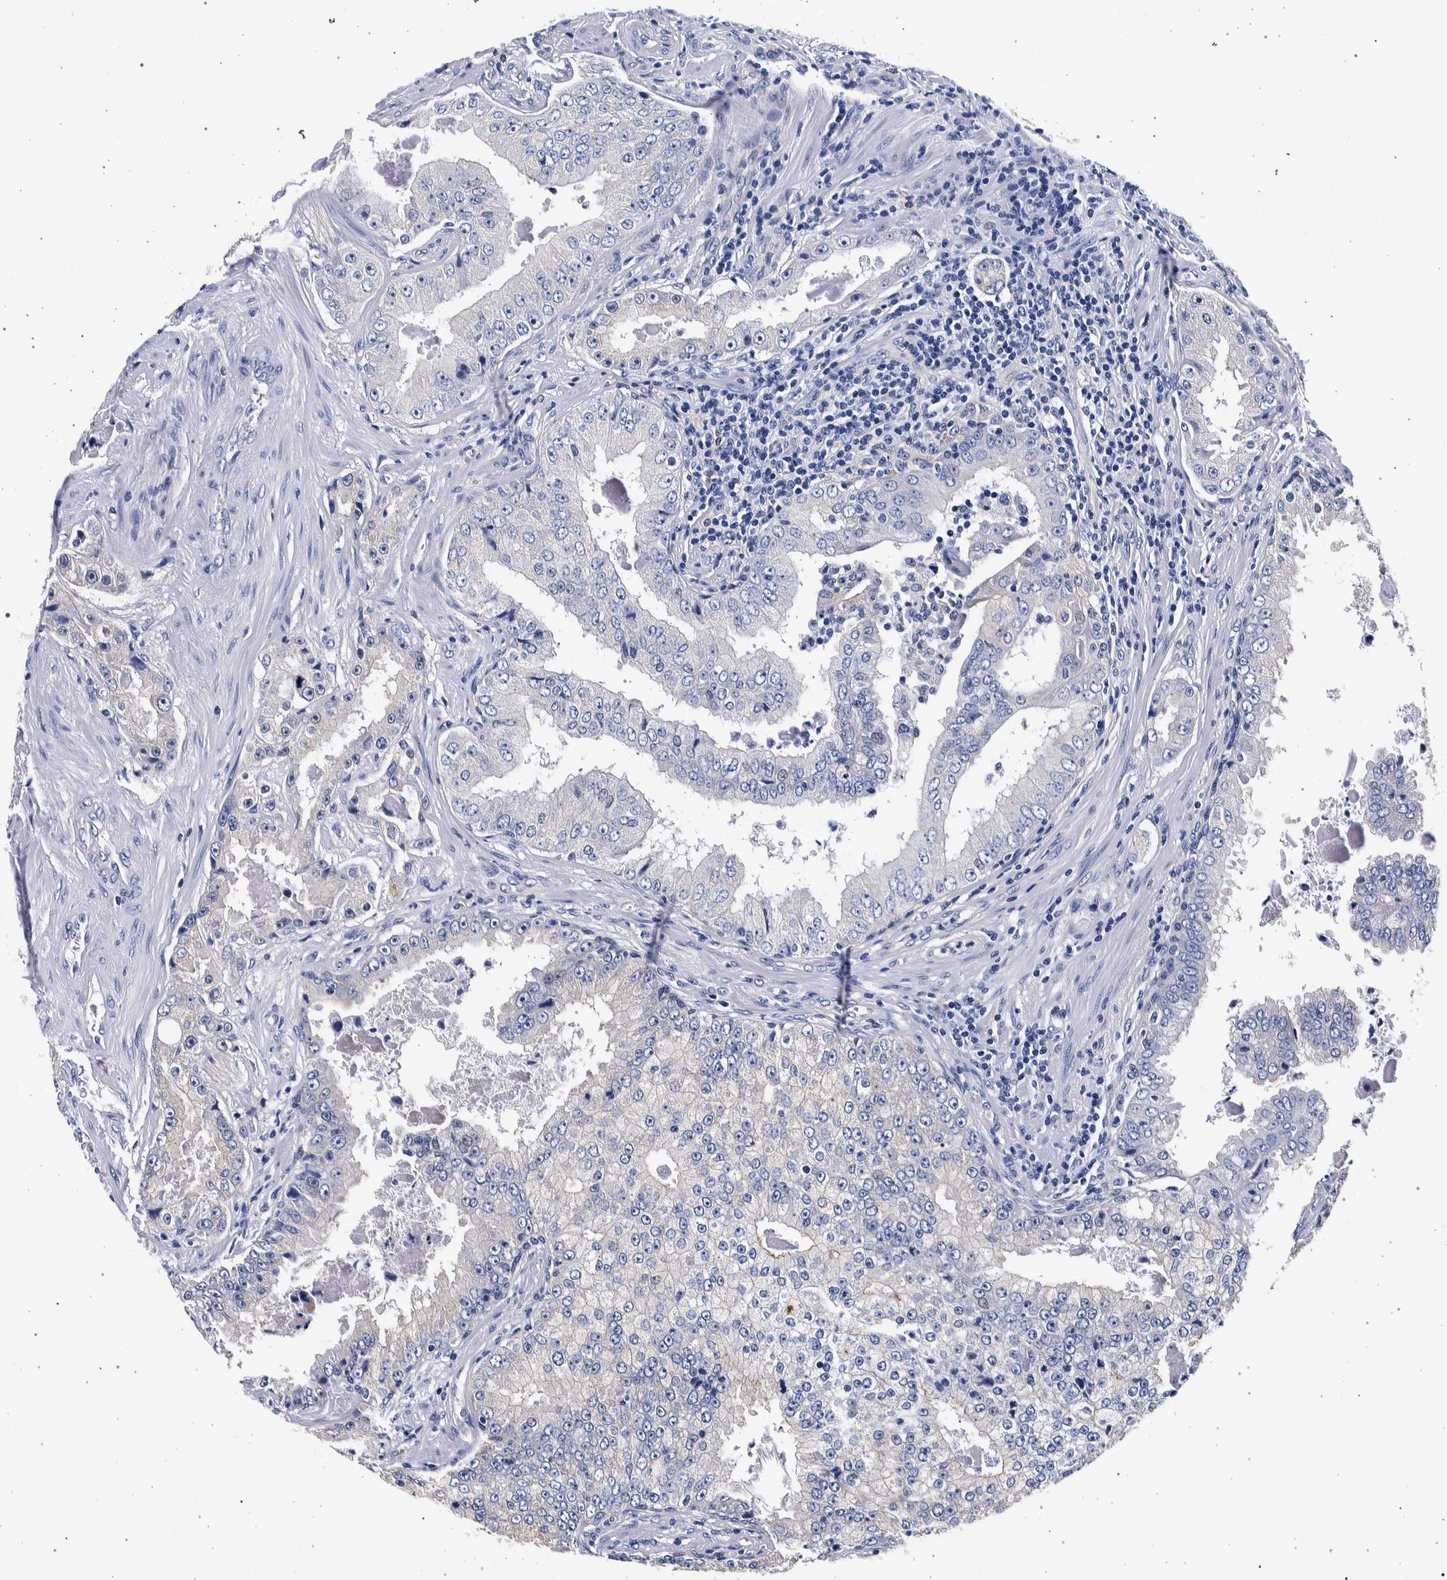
{"staining": {"intensity": "negative", "quantity": "none", "location": "none"}, "tissue": "prostate cancer", "cell_type": "Tumor cells", "image_type": "cancer", "snomed": [{"axis": "morphology", "description": "Adenocarcinoma, High grade"}, {"axis": "topography", "description": "Prostate"}], "caption": "Tumor cells are negative for protein expression in human adenocarcinoma (high-grade) (prostate).", "gene": "NIBAN2", "patient": {"sex": "male", "age": 73}}